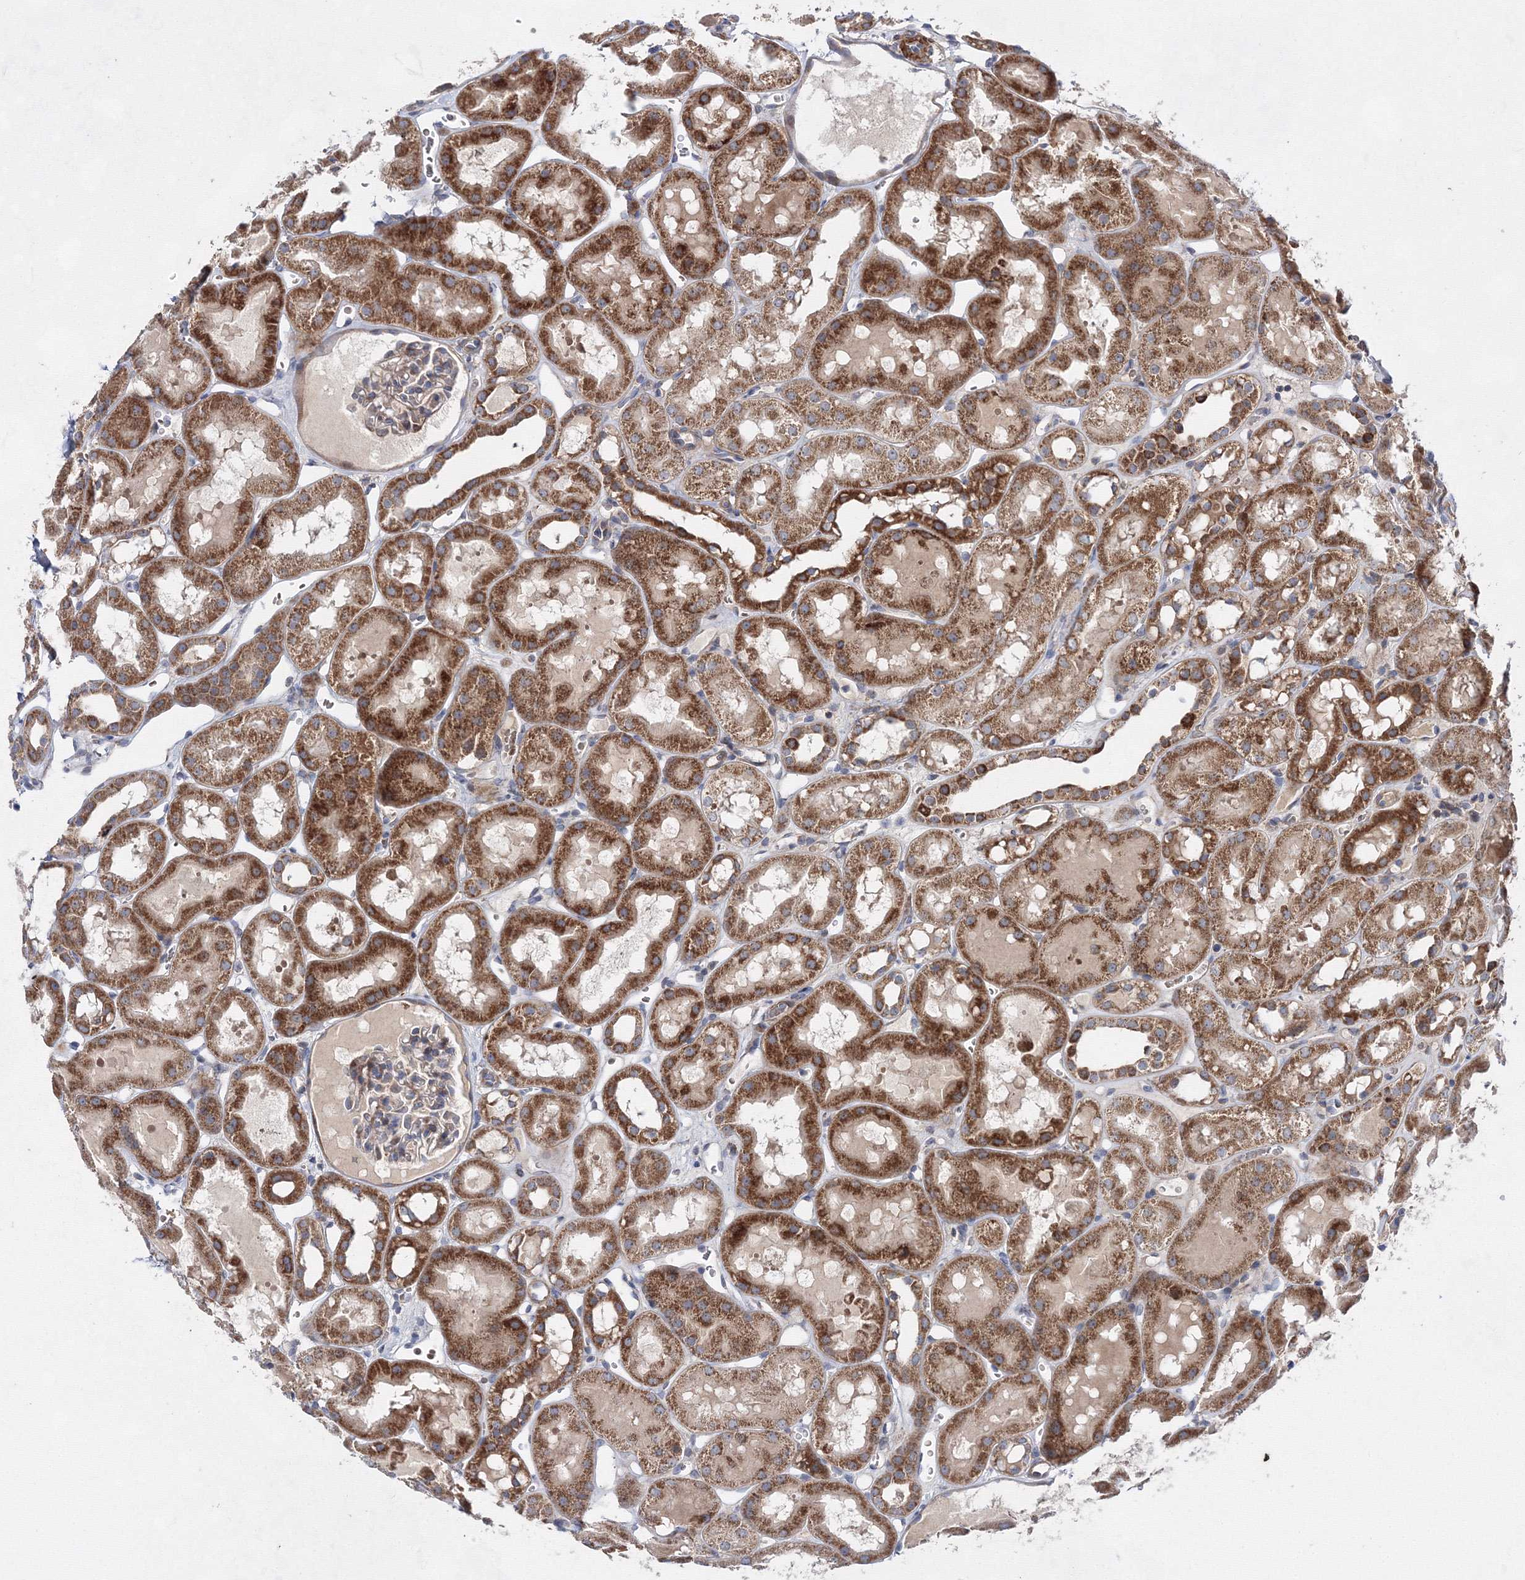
{"staining": {"intensity": "weak", "quantity": "<25%", "location": "cytoplasmic/membranous"}, "tissue": "kidney", "cell_type": "Cells in glomeruli", "image_type": "normal", "snomed": [{"axis": "morphology", "description": "Normal tissue, NOS"}, {"axis": "topography", "description": "Kidney"}, {"axis": "topography", "description": "Urinary bladder"}], "caption": "A photomicrograph of kidney stained for a protein shows no brown staining in cells in glomeruli.", "gene": "GFM1", "patient": {"sex": "male", "age": 16}}